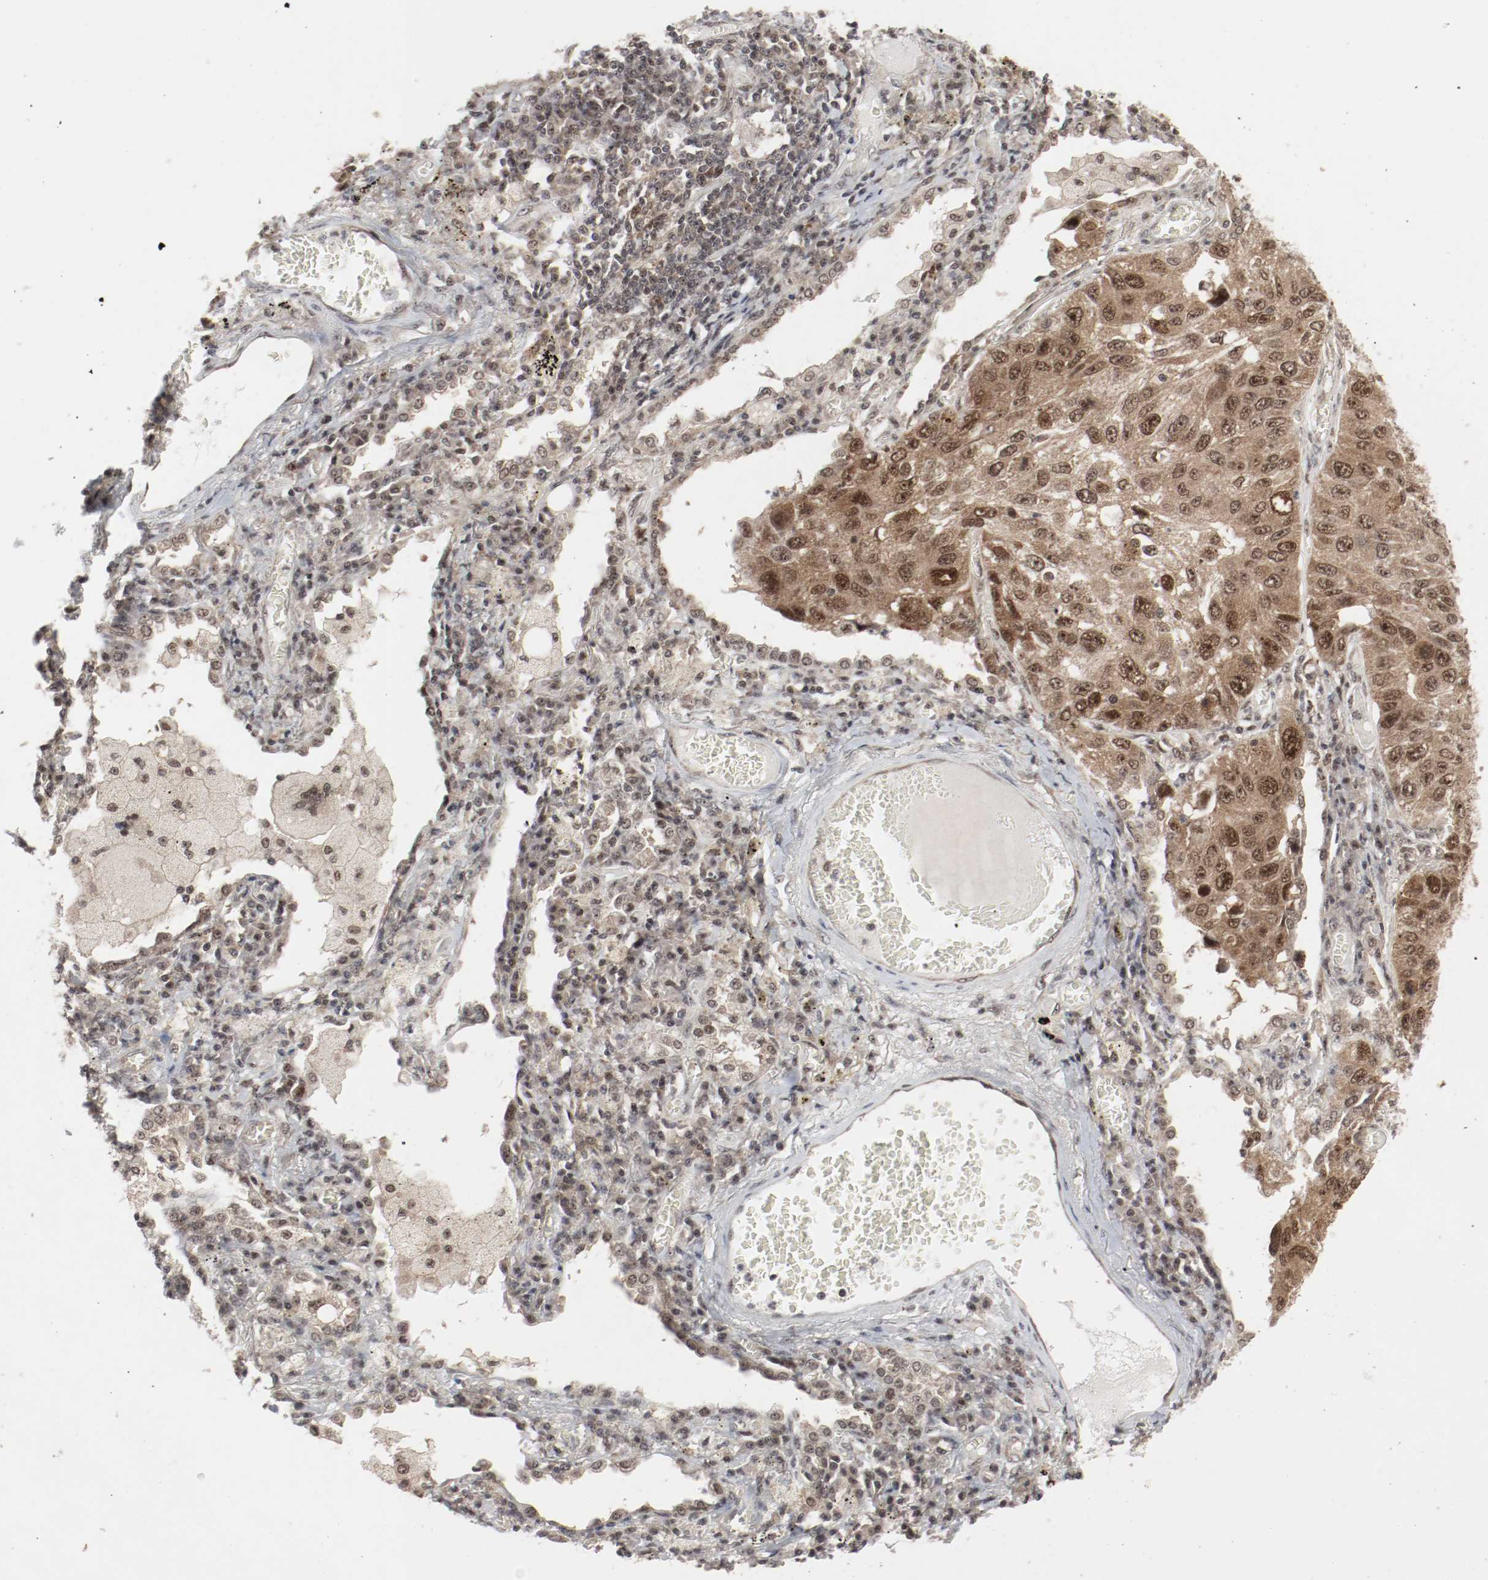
{"staining": {"intensity": "moderate", "quantity": ">75%", "location": "cytoplasmic/membranous,nuclear"}, "tissue": "lung cancer", "cell_type": "Tumor cells", "image_type": "cancer", "snomed": [{"axis": "morphology", "description": "Squamous cell carcinoma, NOS"}, {"axis": "topography", "description": "Lung"}], "caption": "Lung cancer tissue exhibits moderate cytoplasmic/membranous and nuclear expression in about >75% of tumor cells", "gene": "CSNK2B", "patient": {"sex": "male", "age": 71}}